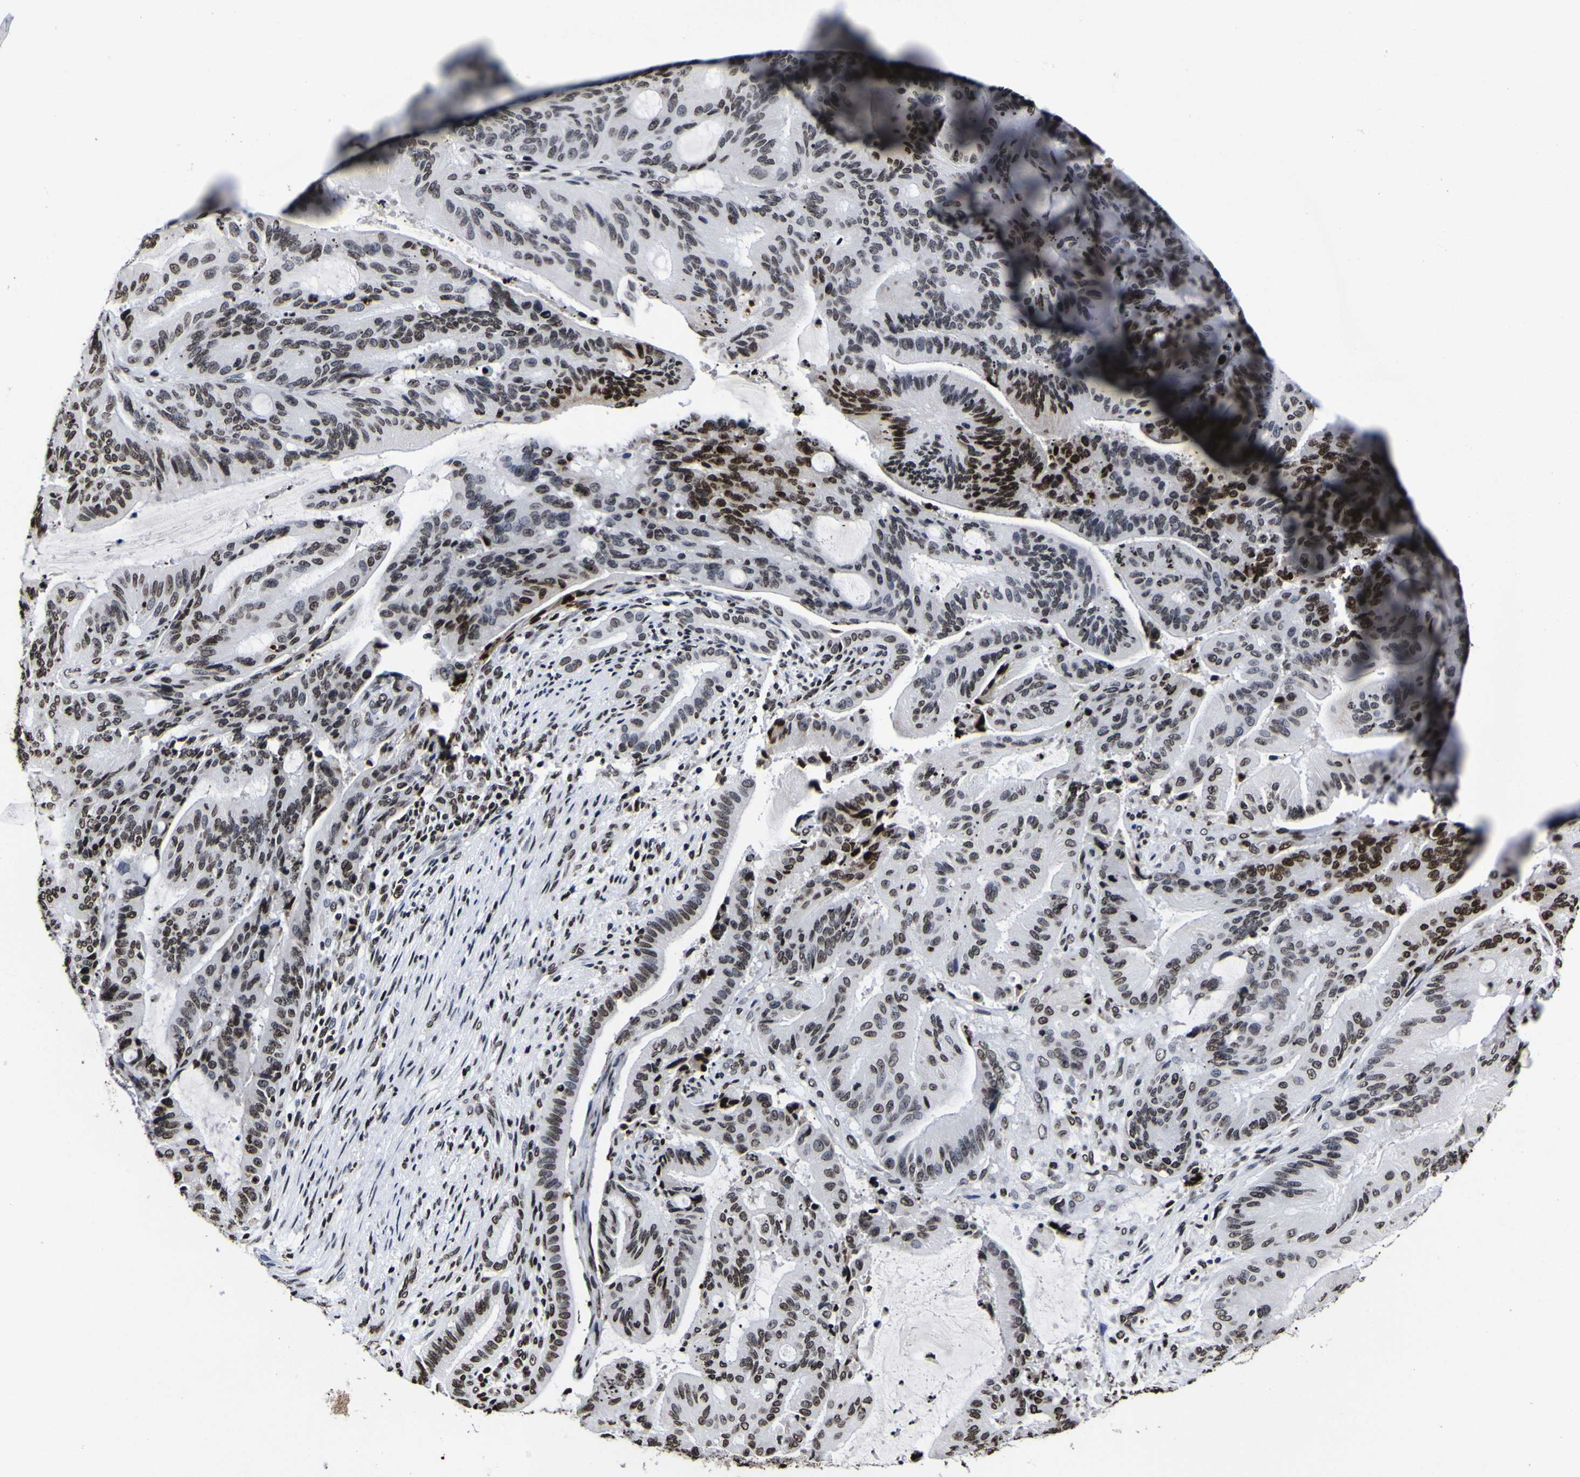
{"staining": {"intensity": "strong", "quantity": "25%-75%", "location": "nuclear"}, "tissue": "liver cancer", "cell_type": "Tumor cells", "image_type": "cancer", "snomed": [{"axis": "morphology", "description": "Cholangiocarcinoma"}, {"axis": "topography", "description": "Liver"}], "caption": "A high-resolution histopathology image shows IHC staining of liver cholangiocarcinoma, which shows strong nuclear positivity in approximately 25%-75% of tumor cells.", "gene": "PIAS1", "patient": {"sex": "female", "age": 73}}